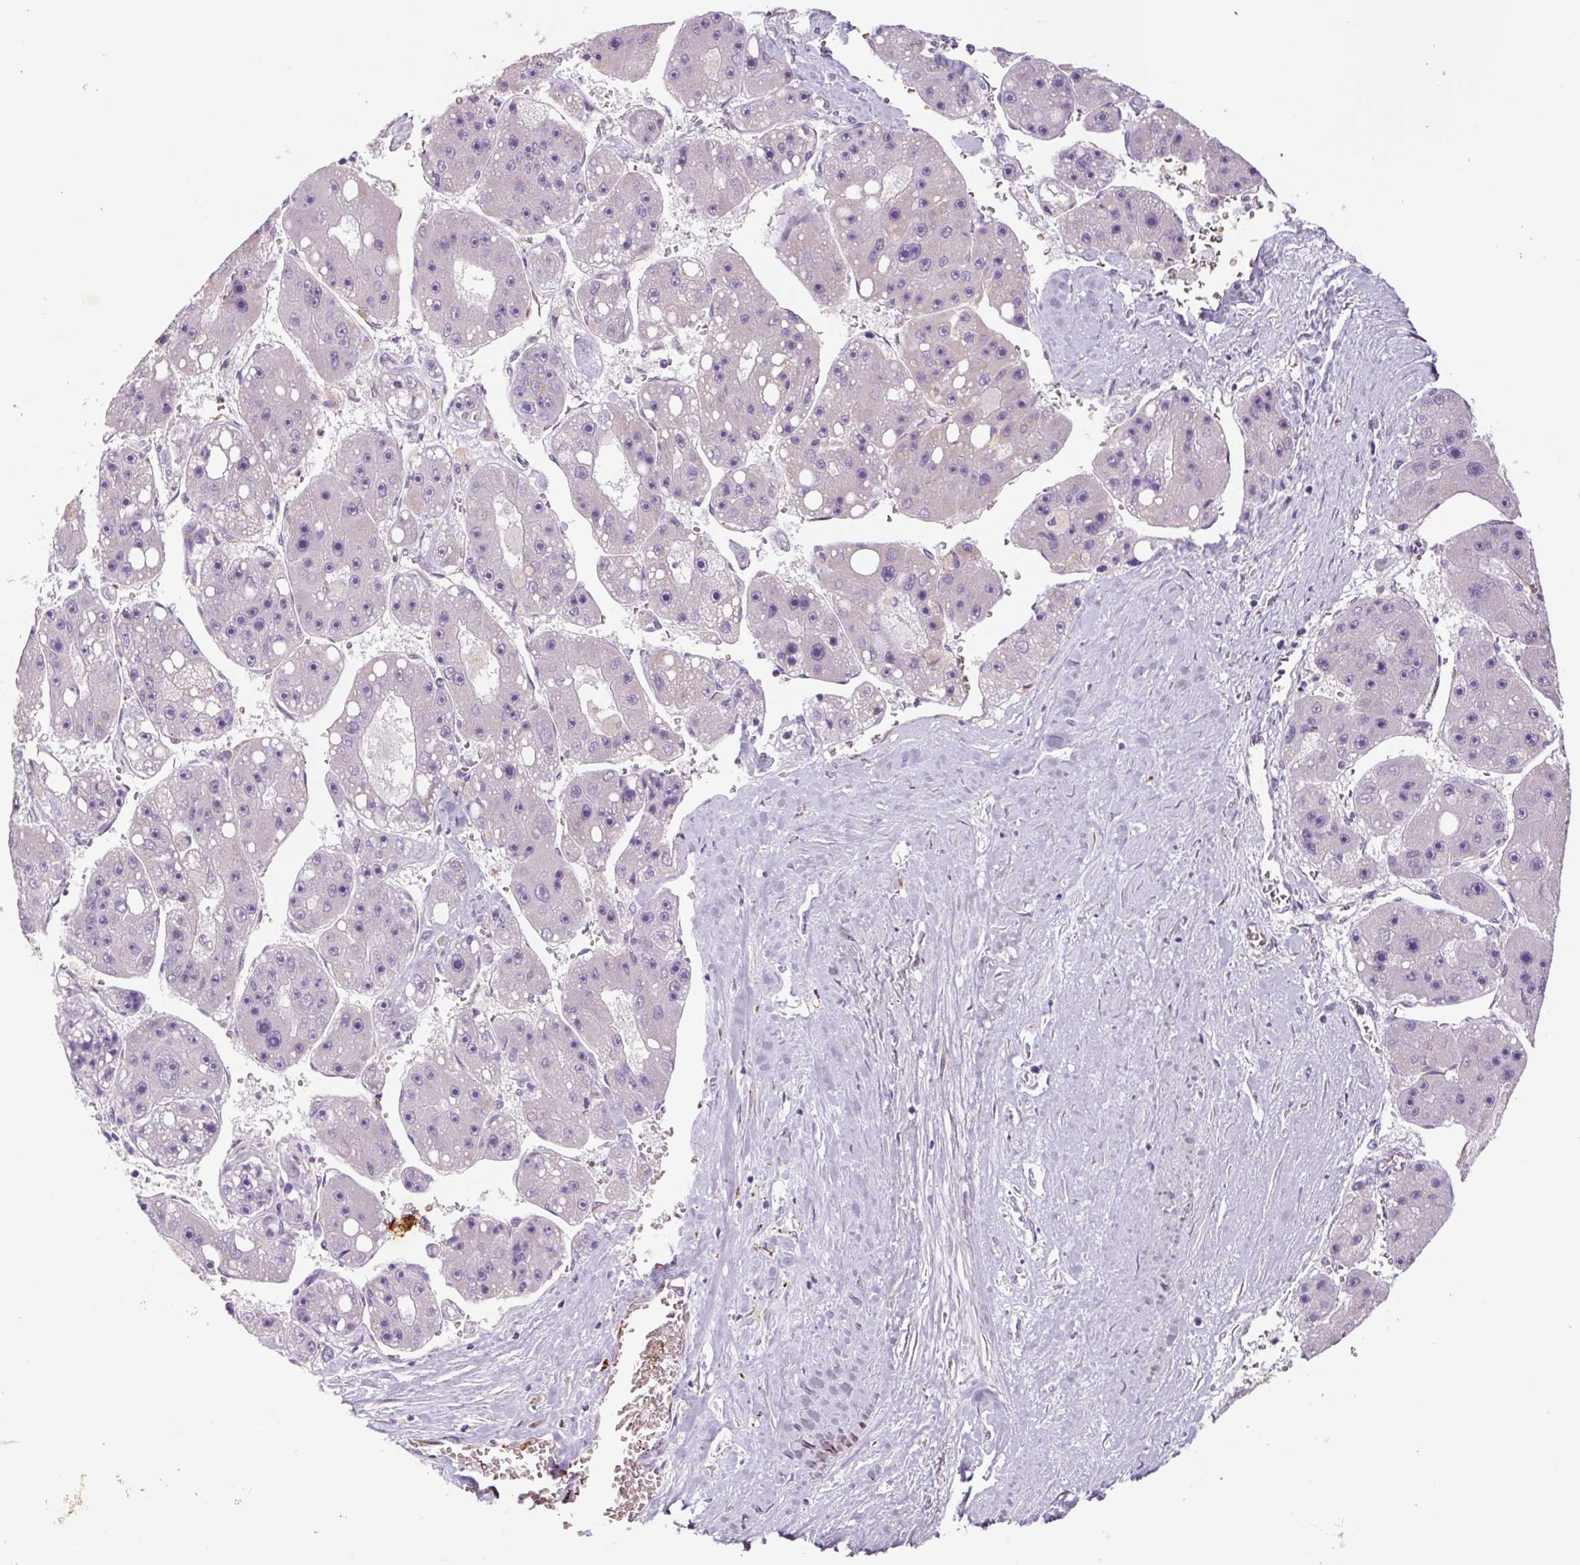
{"staining": {"intensity": "negative", "quantity": "none", "location": "none"}, "tissue": "liver cancer", "cell_type": "Tumor cells", "image_type": "cancer", "snomed": [{"axis": "morphology", "description": "Carcinoma, Hepatocellular, NOS"}, {"axis": "topography", "description": "Liver"}], "caption": "The immunohistochemistry histopathology image has no significant staining in tumor cells of hepatocellular carcinoma (liver) tissue.", "gene": "IGFL3", "patient": {"sex": "female", "age": 61}}